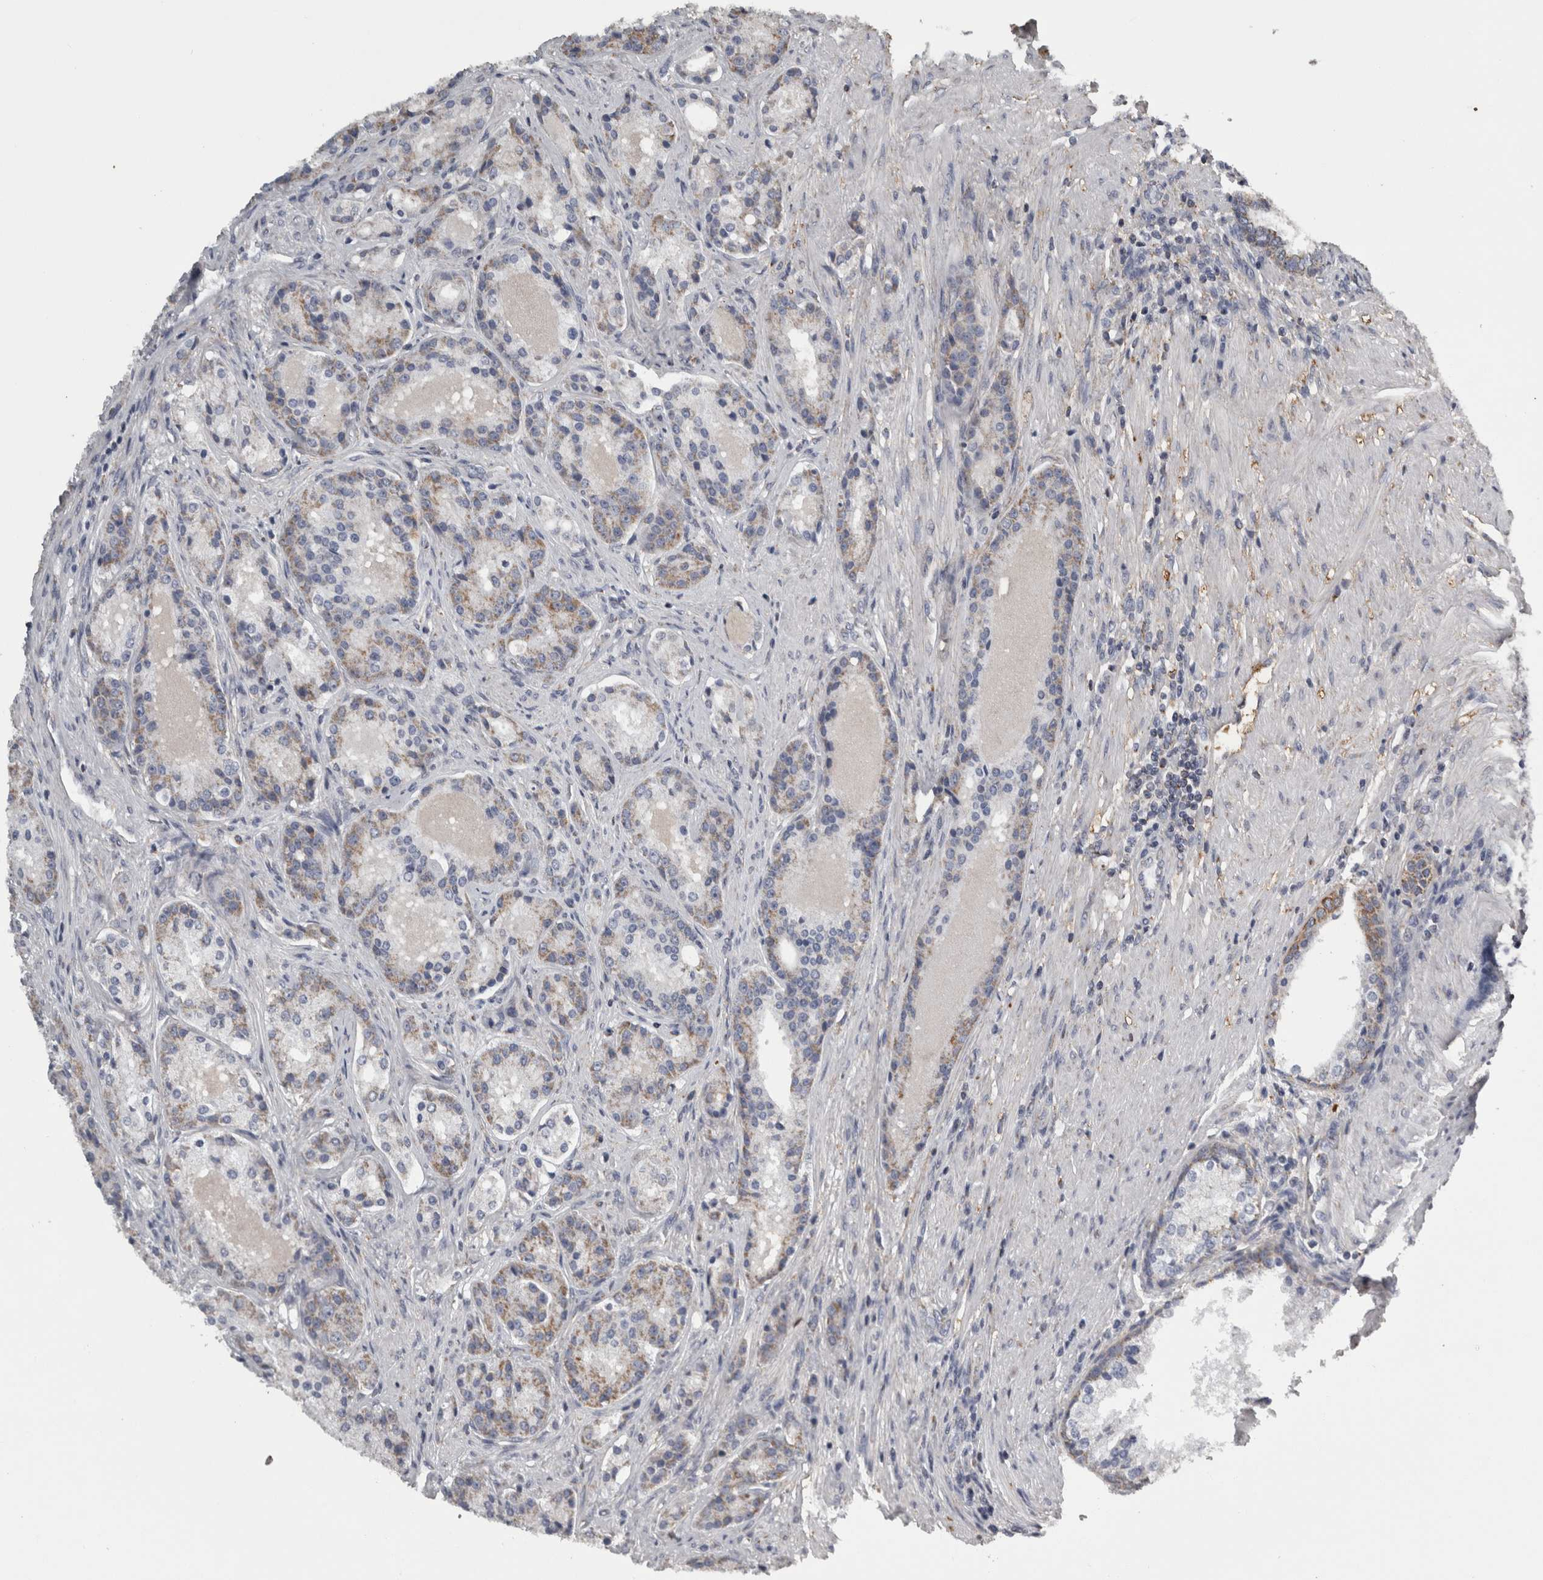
{"staining": {"intensity": "moderate", "quantity": ">75%", "location": "cytoplasmic/membranous"}, "tissue": "prostate cancer", "cell_type": "Tumor cells", "image_type": "cancer", "snomed": [{"axis": "morphology", "description": "Adenocarcinoma, High grade"}, {"axis": "topography", "description": "Prostate"}], "caption": "High-magnification brightfield microscopy of prostate cancer stained with DAB (brown) and counterstained with hematoxylin (blue). tumor cells exhibit moderate cytoplasmic/membranous staining is present in approximately>75% of cells.", "gene": "FRK", "patient": {"sex": "male", "age": 60}}